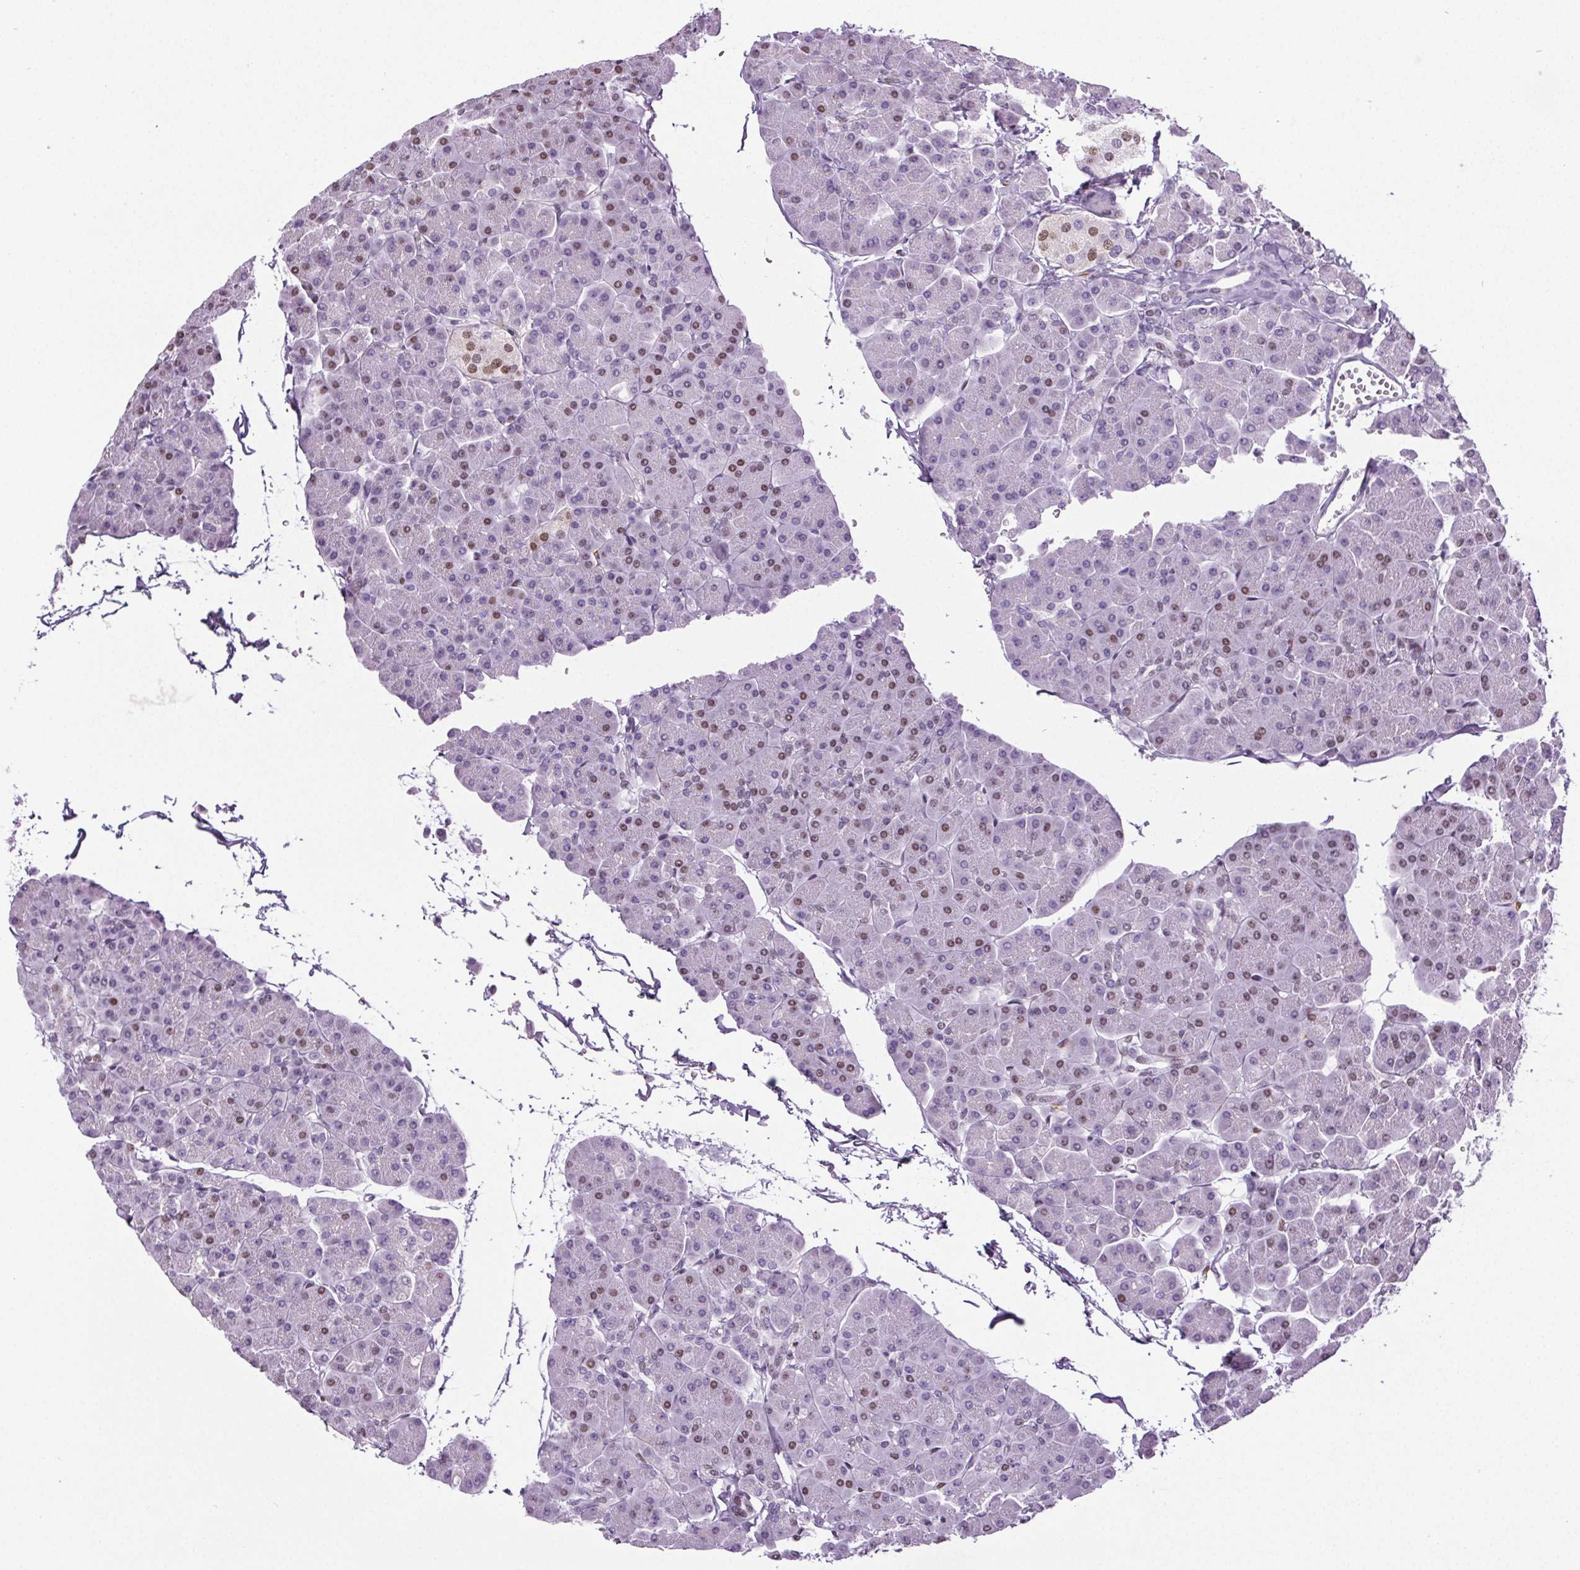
{"staining": {"intensity": "moderate", "quantity": "<25%", "location": "nuclear"}, "tissue": "pancreas", "cell_type": "Exocrine glandular cells", "image_type": "normal", "snomed": [{"axis": "morphology", "description": "Normal tissue, NOS"}, {"axis": "topography", "description": "Pancreas"}, {"axis": "topography", "description": "Peripheral nerve tissue"}], "caption": "An immunohistochemistry image of benign tissue is shown. Protein staining in brown labels moderate nuclear positivity in pancreas within exocrine glandular cells. Nuclei are stained in blue.", "gene": "GP6", "patient": {"sex": "male", "age": 54}}